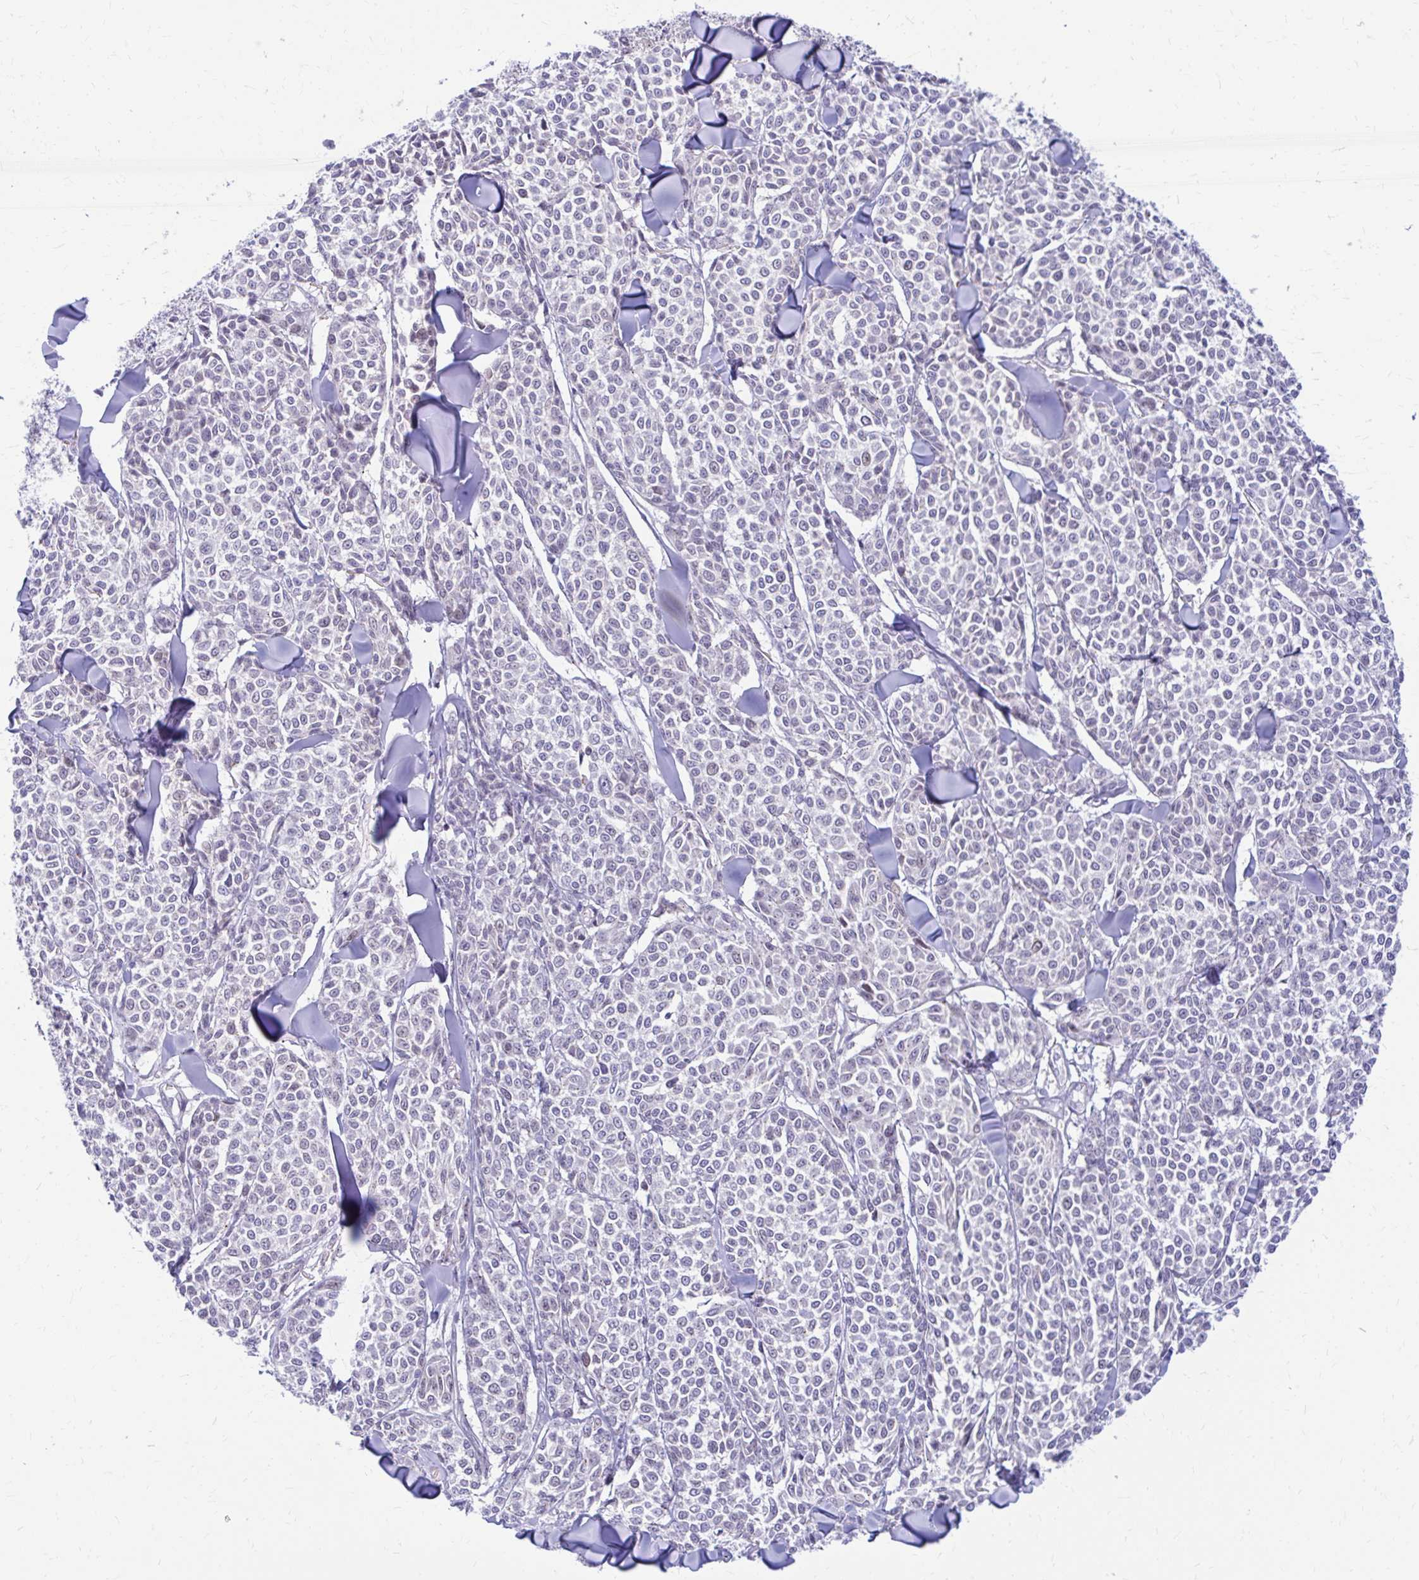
{"staining": {"intensity": "weak", "quantity": "25%-75%", "location": "nuclear"}, "tissue": "melanoma", "cell_type": "Tumor cells", "image_type": "cancer", "snomed": [{"axis": "morphology", "description": "Malignant melanoma, NOS"}, {"axis": "topography", "description": "Skin"}], "caption": "An IHC micrograph of tumor tissue is shown. Protein staining in brown highlights weak nuclear positivity in malignant melanoma within tumor cells.", "gene": "RADIL", "patient": {"sex": "male", "age": 46}}